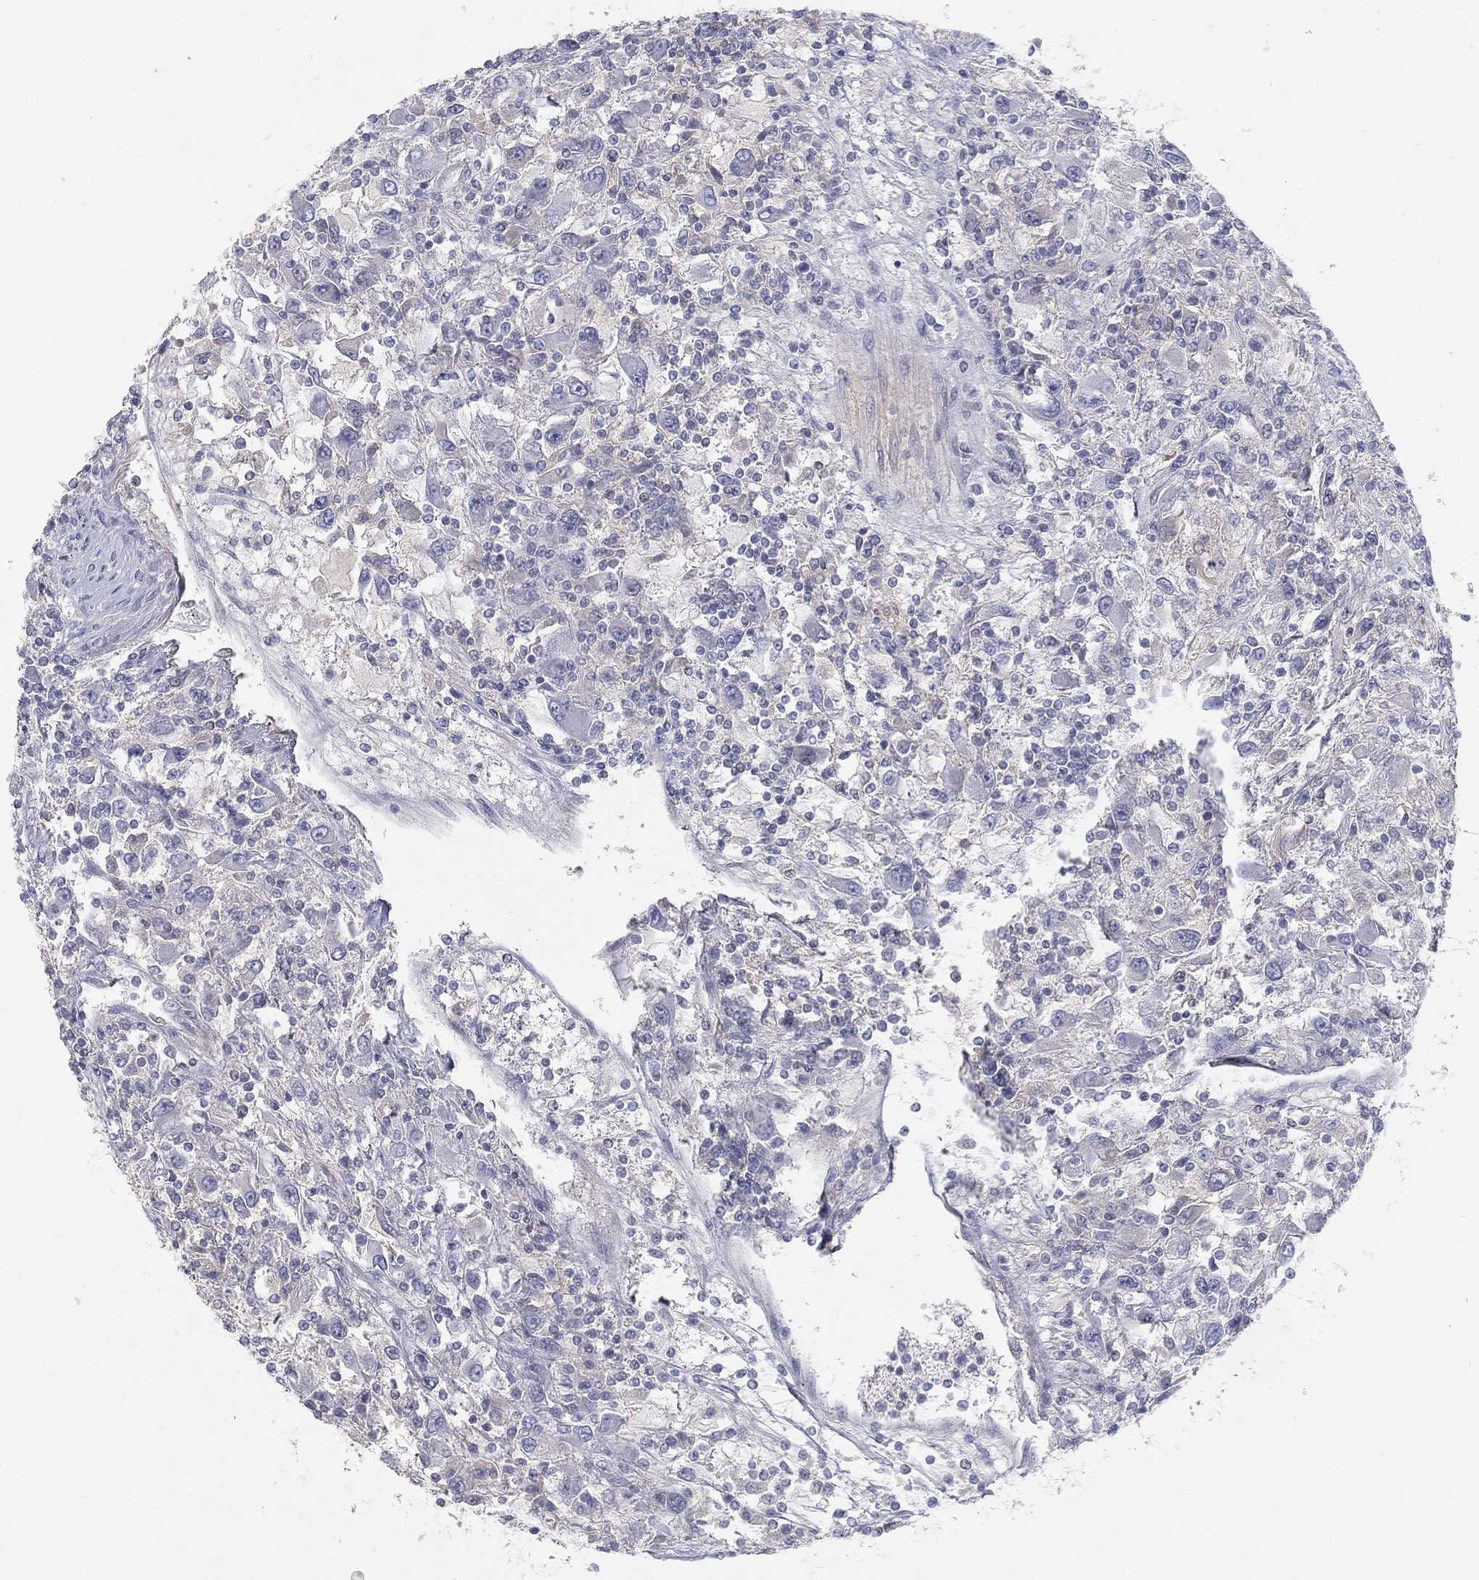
{"staining": {"intensity": "negative", "quantity": "none", "location": "none"}, "tissue": "renal cancer", "cell_type": "Tumor cells", "image_type": "cancer", "snomed": [{"axis": "morphology", "description": "Adenocarcinoma, NOS"}, {"axis": "topography", "description": "Kidney"}], "caption": "Tumor cells are negative for protein expression in human renal adenocarcinoma. (DAB immunohistochemistry visualized using brightfield microscopy, high magnification).", "gene": "CPT1B", "patient": {"sex": "female", "age": 67}}